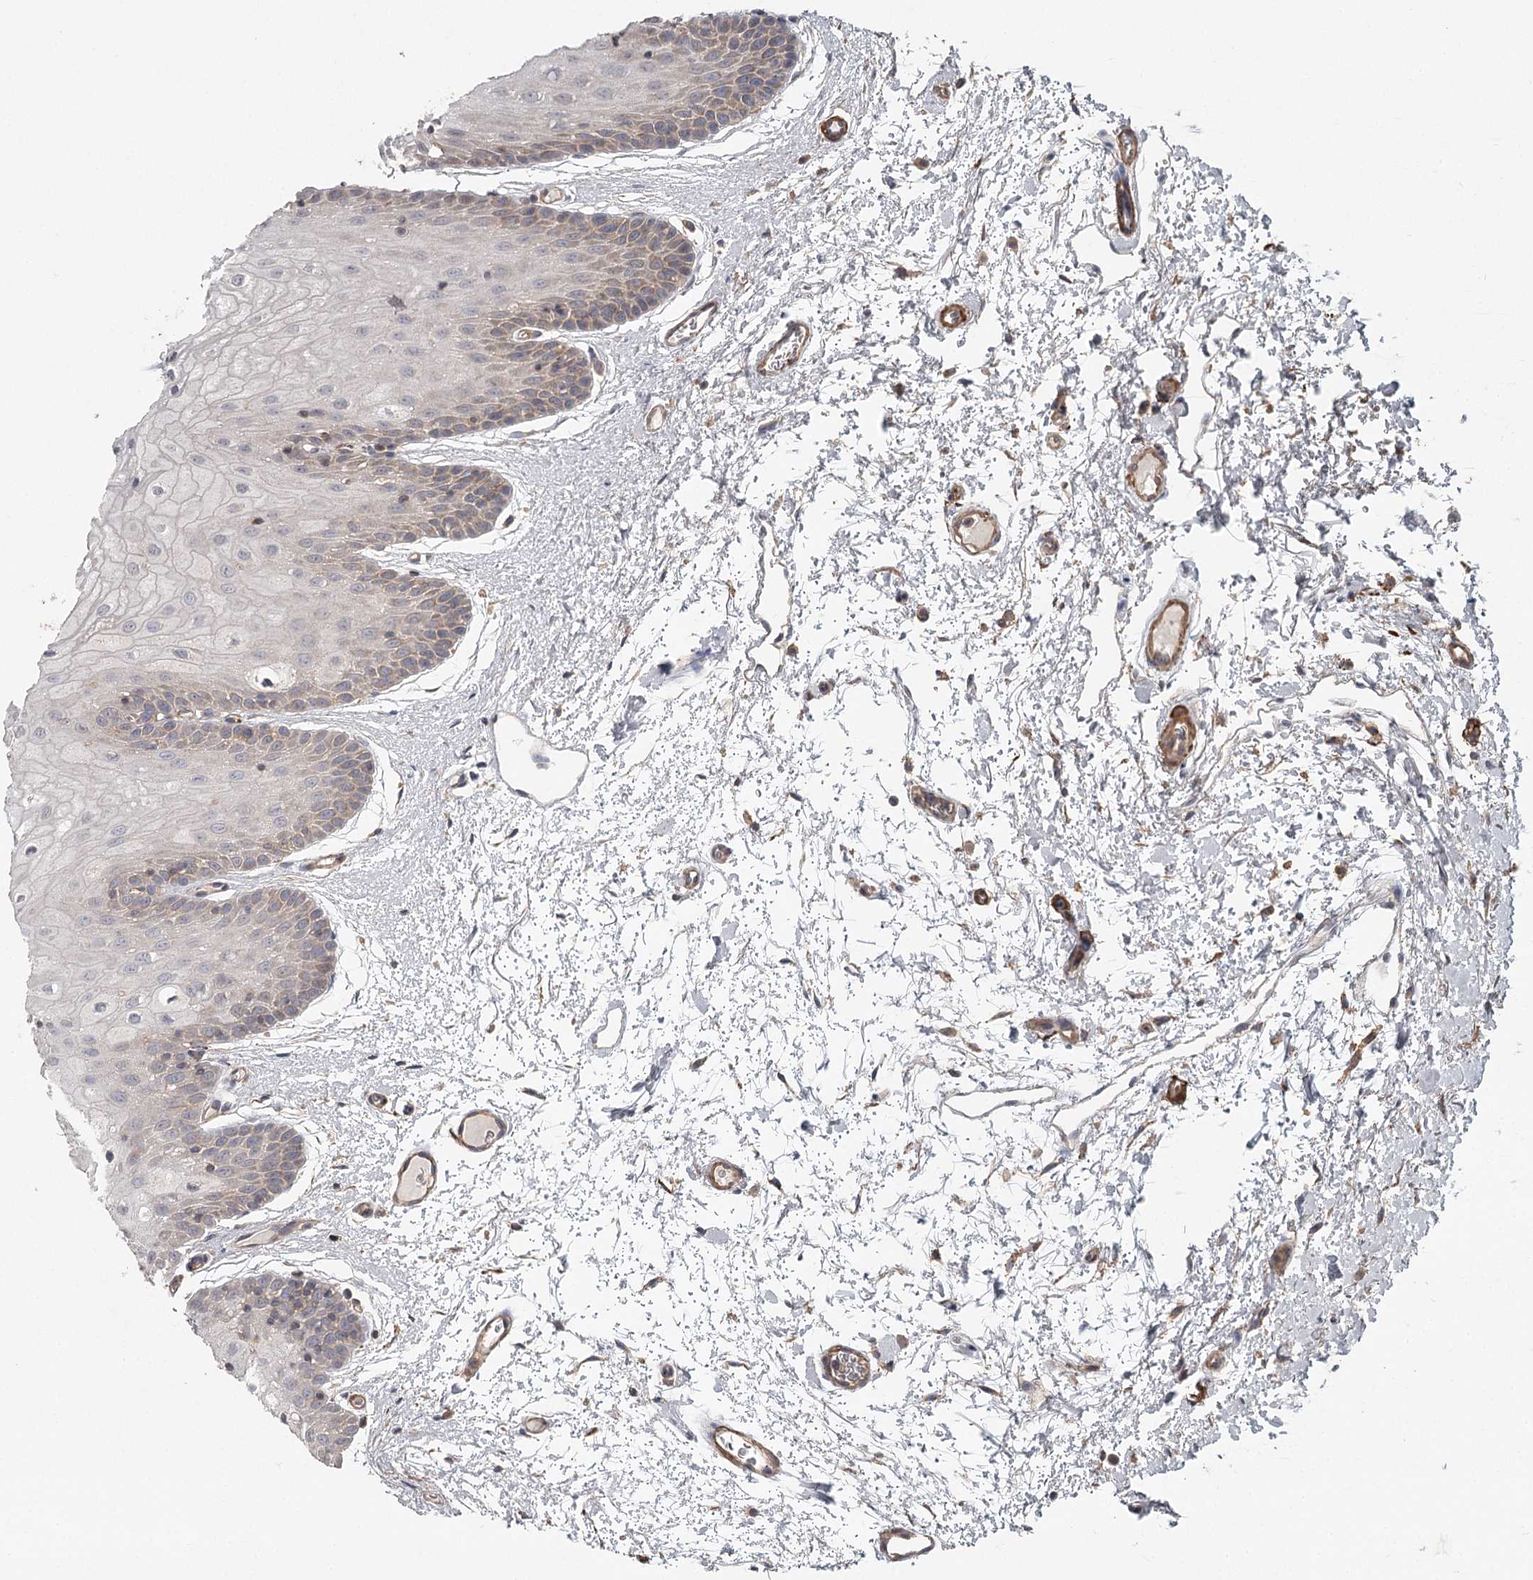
{"staining": {"intensity": "weak", "quantity": "<25%", "location": "cytoplasmic/membranous"}, "tissue": "oral mucosa", "cell_type": "Squamous epithelial cells", "image_type": "normal", "snomed": [{"axis": "morphology", "description": "Normal tissue, NOS"}, {"axis": "topography", "description": "Oral tissue"}, {"axis": "topography", "description": "Tounge, NOS"}], "caption": "The photomicrograph demonstrates no significant staining in squamous epithelial cells of oral mucosa. Brightfield microscopy of immunohistochemistry stained with DAB (3,3'-diaminobenzidine) (brown) and hematoxylin (blue), captured at high magnification.", "gene": "DHRS9", "patient": {"sex": "female", "age": 73}}